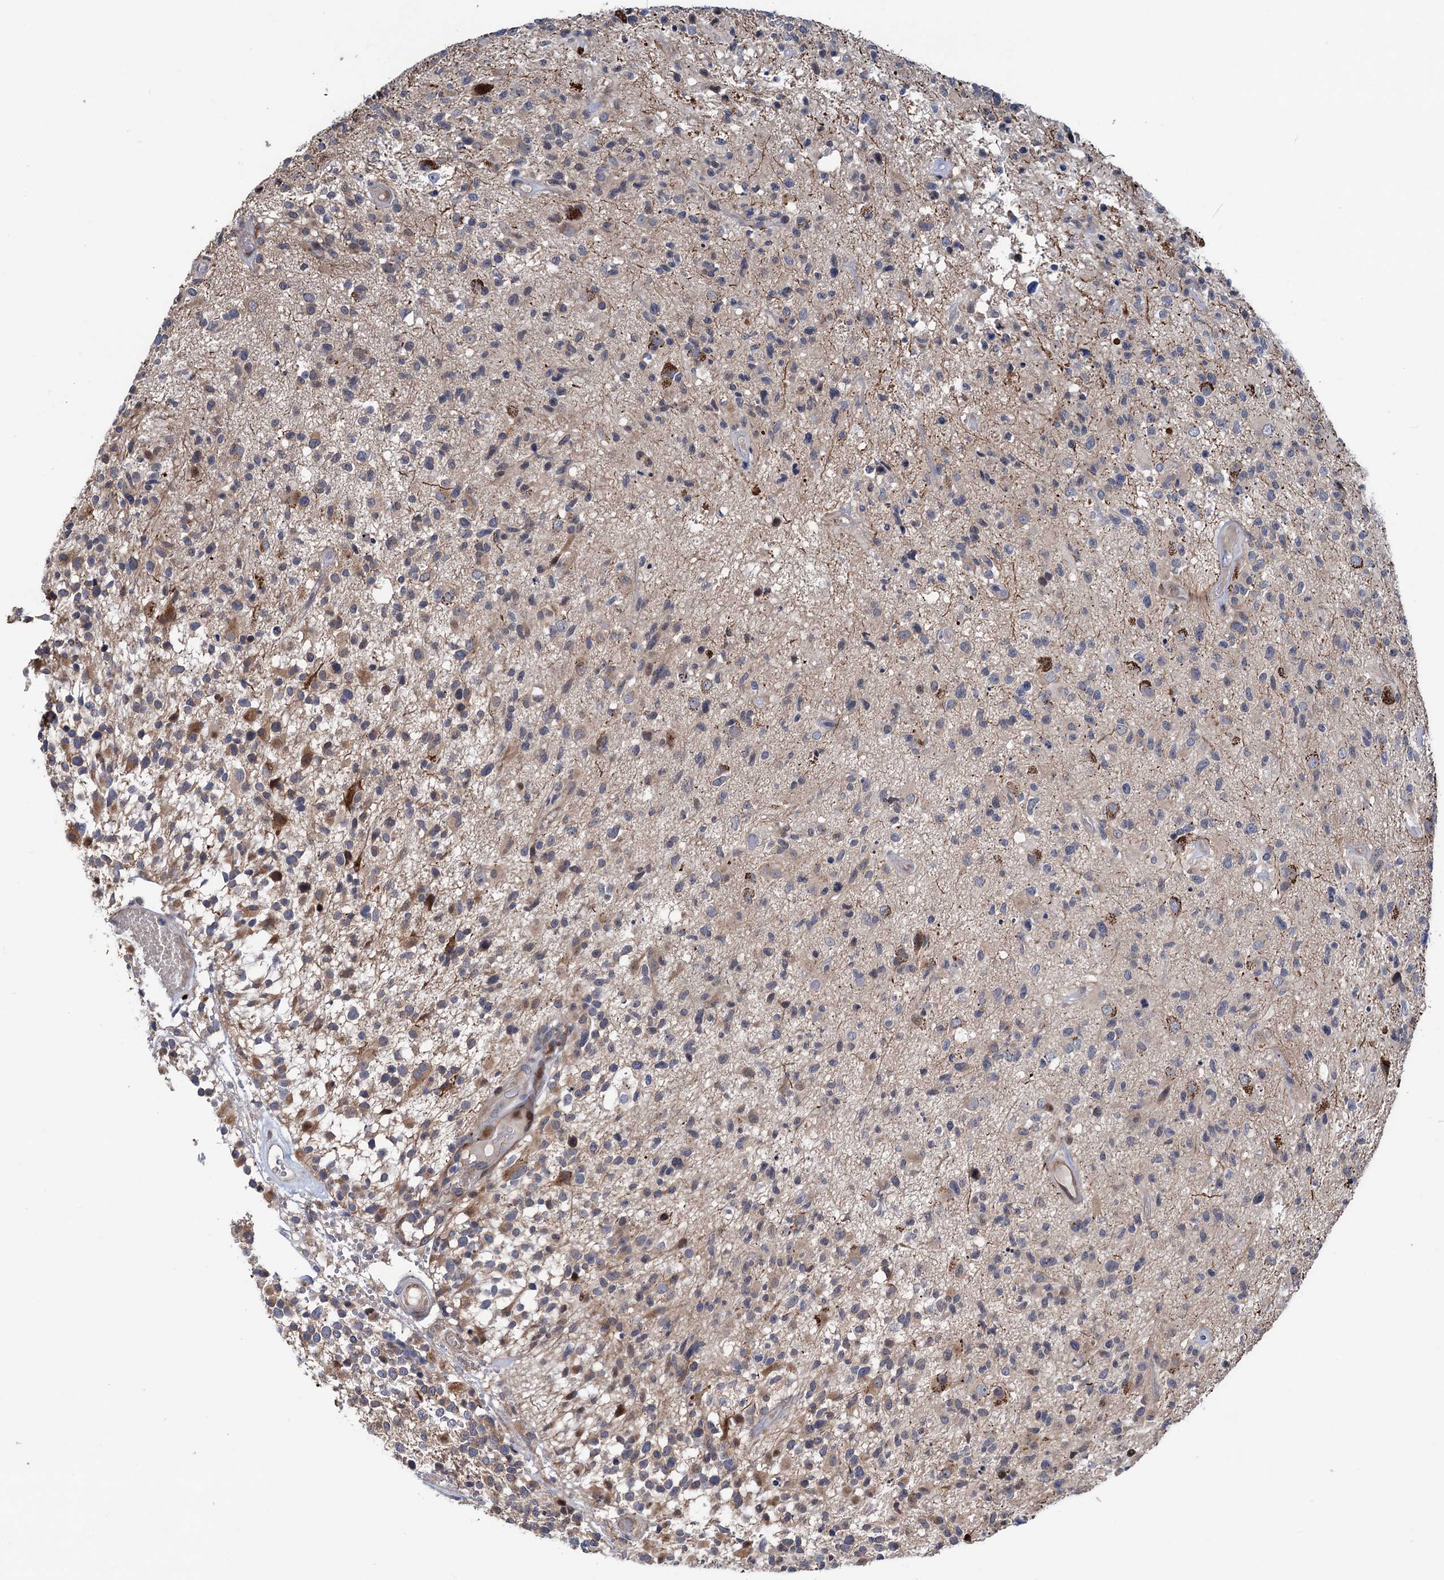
{"staining": {"intensity": "negative", "quantity": "none", "location": "none"}, "tissue": "glioma", "cell_type": "Tumor cells", "image_type": "cancer", "snomed": [{"axis": "morphology", "description": "Glioma, malignant, High grade"}, {"axis": "morphology", "description": "Glioblastoma, NOS"}, {"axis": "topography", "description": "Brain"}], "caption": "DAB (3,3'-diaminobenzidine) immunohistochemical staining of glioma displays no significant expression in tumor cells. (Immunohistochemistry (ihc), brightfield microscopy, high magnification).", "gene": "UBR1", "patient": {"sex": "male", "age": 60}}